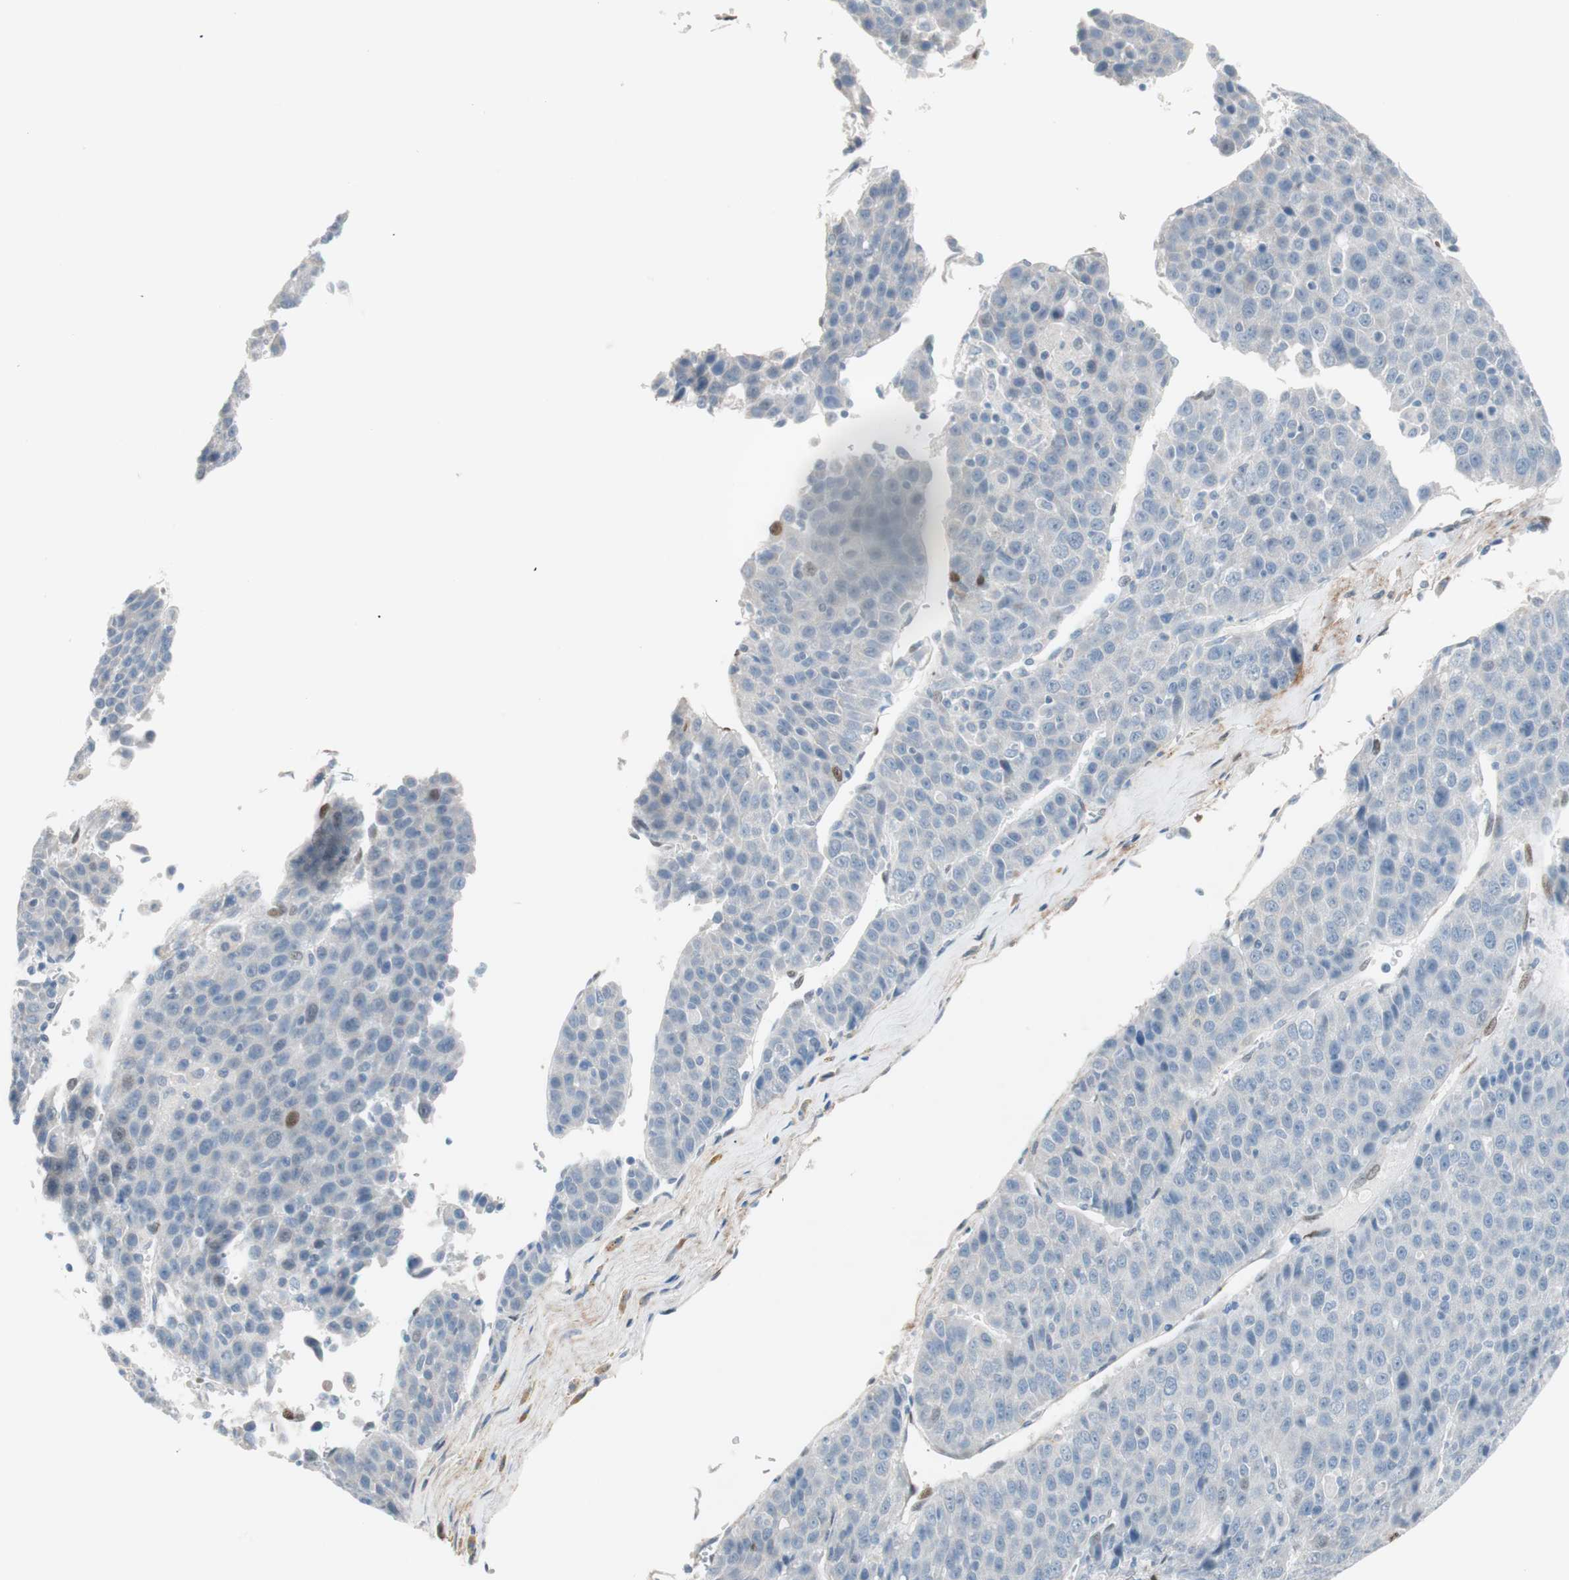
{"staining": {"intensity": "weak", "quantity": "<25%", "location": "nuclear"}, "tissue": "liver cancer", "cell_type": "Tumor cells", "image_type": "cancer", "snomed": [{"axis": "morphology", "description": "Carcinoma, Hepatocellular, NOS"}, {"axis": "topography", "description": "Liver"}], "caption": "An immunohistochemistry photomicrograph of hepatocellular carcinoma (liver) is shown. There is no staining in tumor cells of hepatocellular carcinoma (liver).", "gene": "FOSL1", "patient": {"sex": "female", "age": 53}}